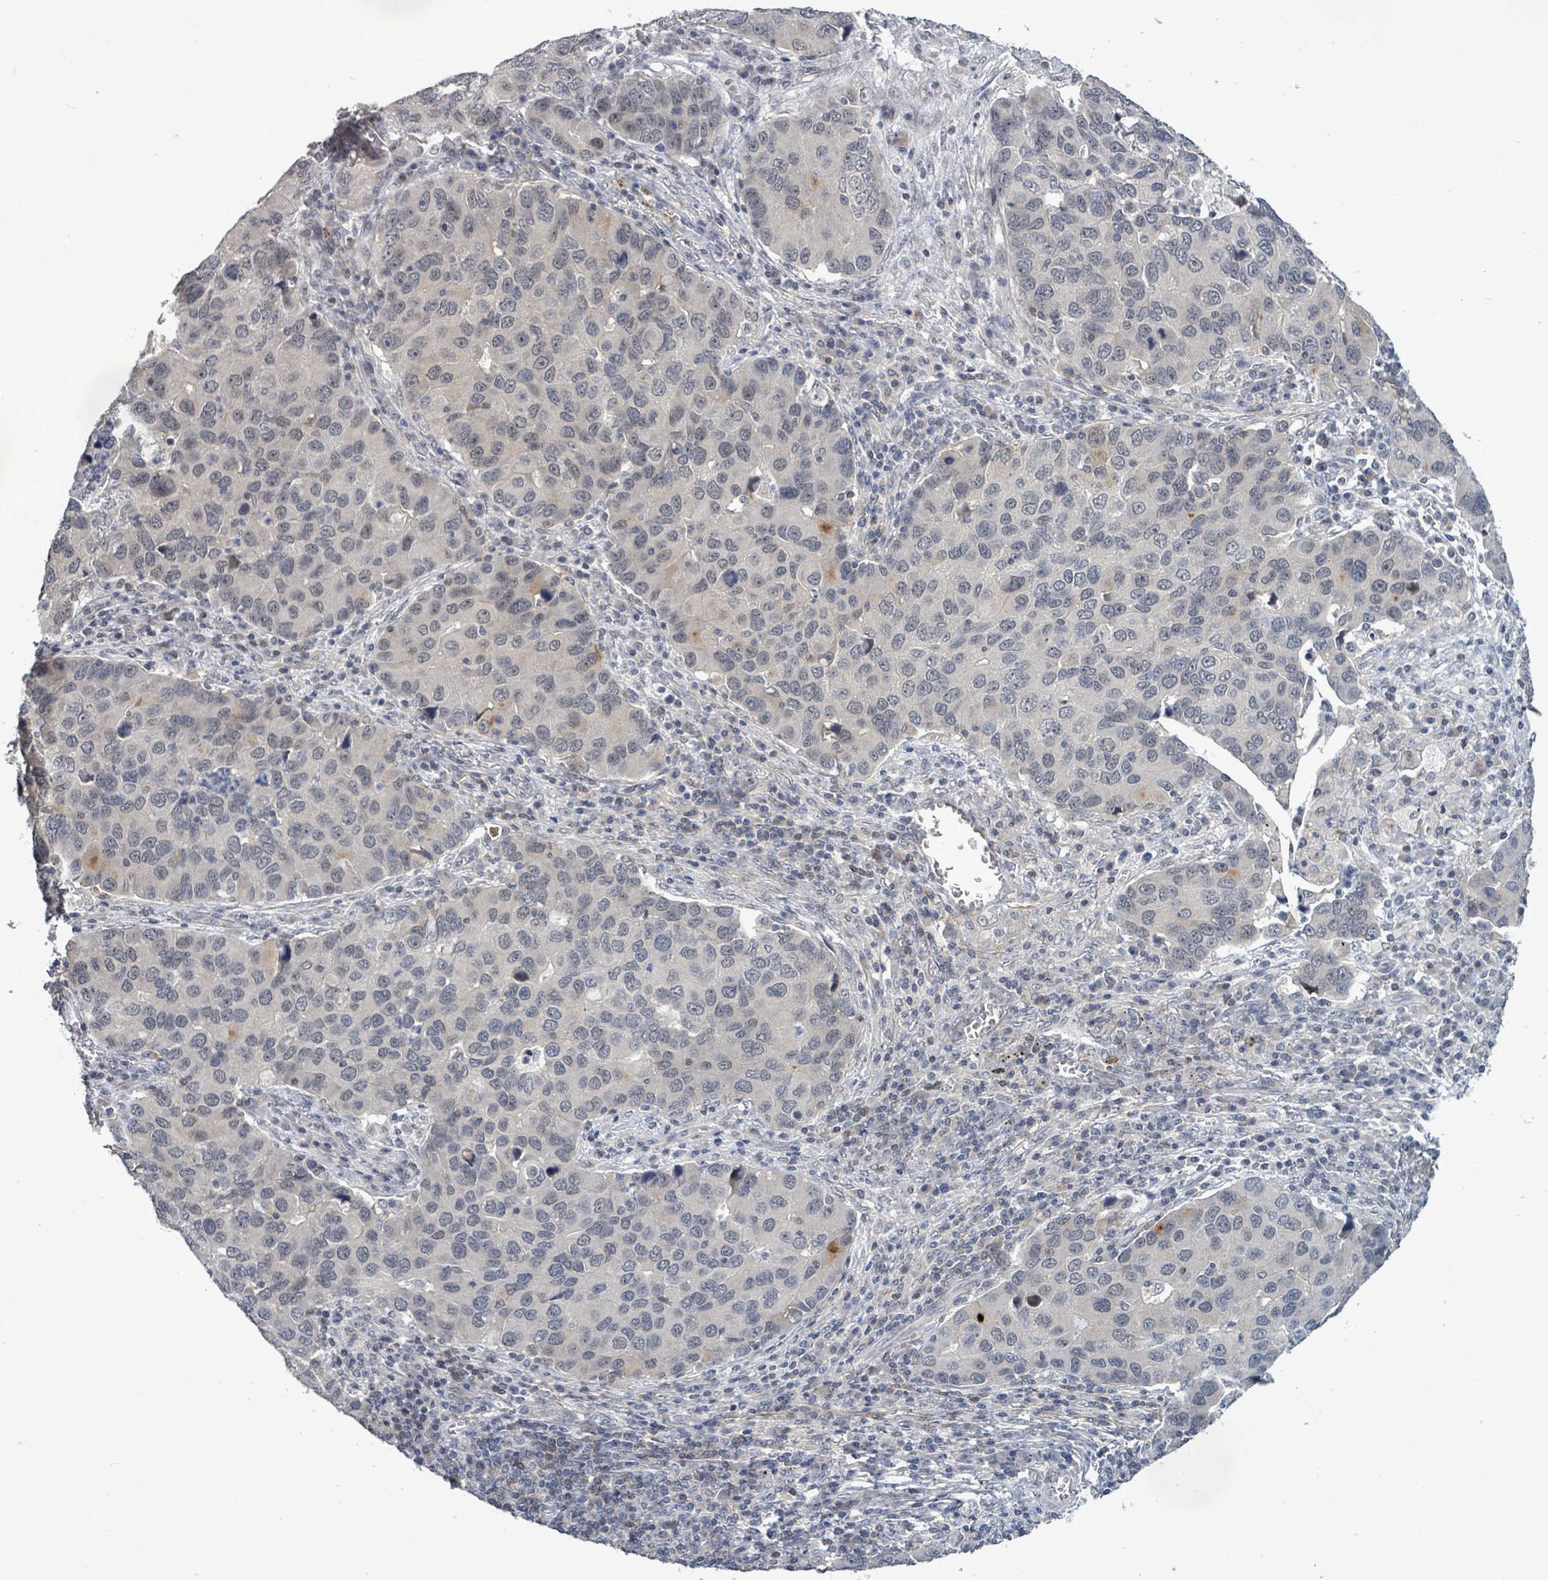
{"staining": {"intensity": "negative", "quantity": "none", "location": "none"}, "tissue": "lung cancer", "cell_type": "Tumor cells", "image_type": "cancer", "snomed": [{"axis": "morphology", "description": "Aneuploidy"}, {"axis": "morphology", "description": "Adenocarcinoma, NOS"}, {"axis": "topography", "description": "Lymph node"}, {"axis": "topography", "description": "Lung"}], "caption": "High magnification brightfield microscopy of lung cancer stained with DAB (3,3'-diaminobenzidine) (brown) and counterstained with hematoxylin (blue): tumor cells show no significant positivity.", "gene": "AMMECR1", "patient": {"sex": "female", "age": 74}}